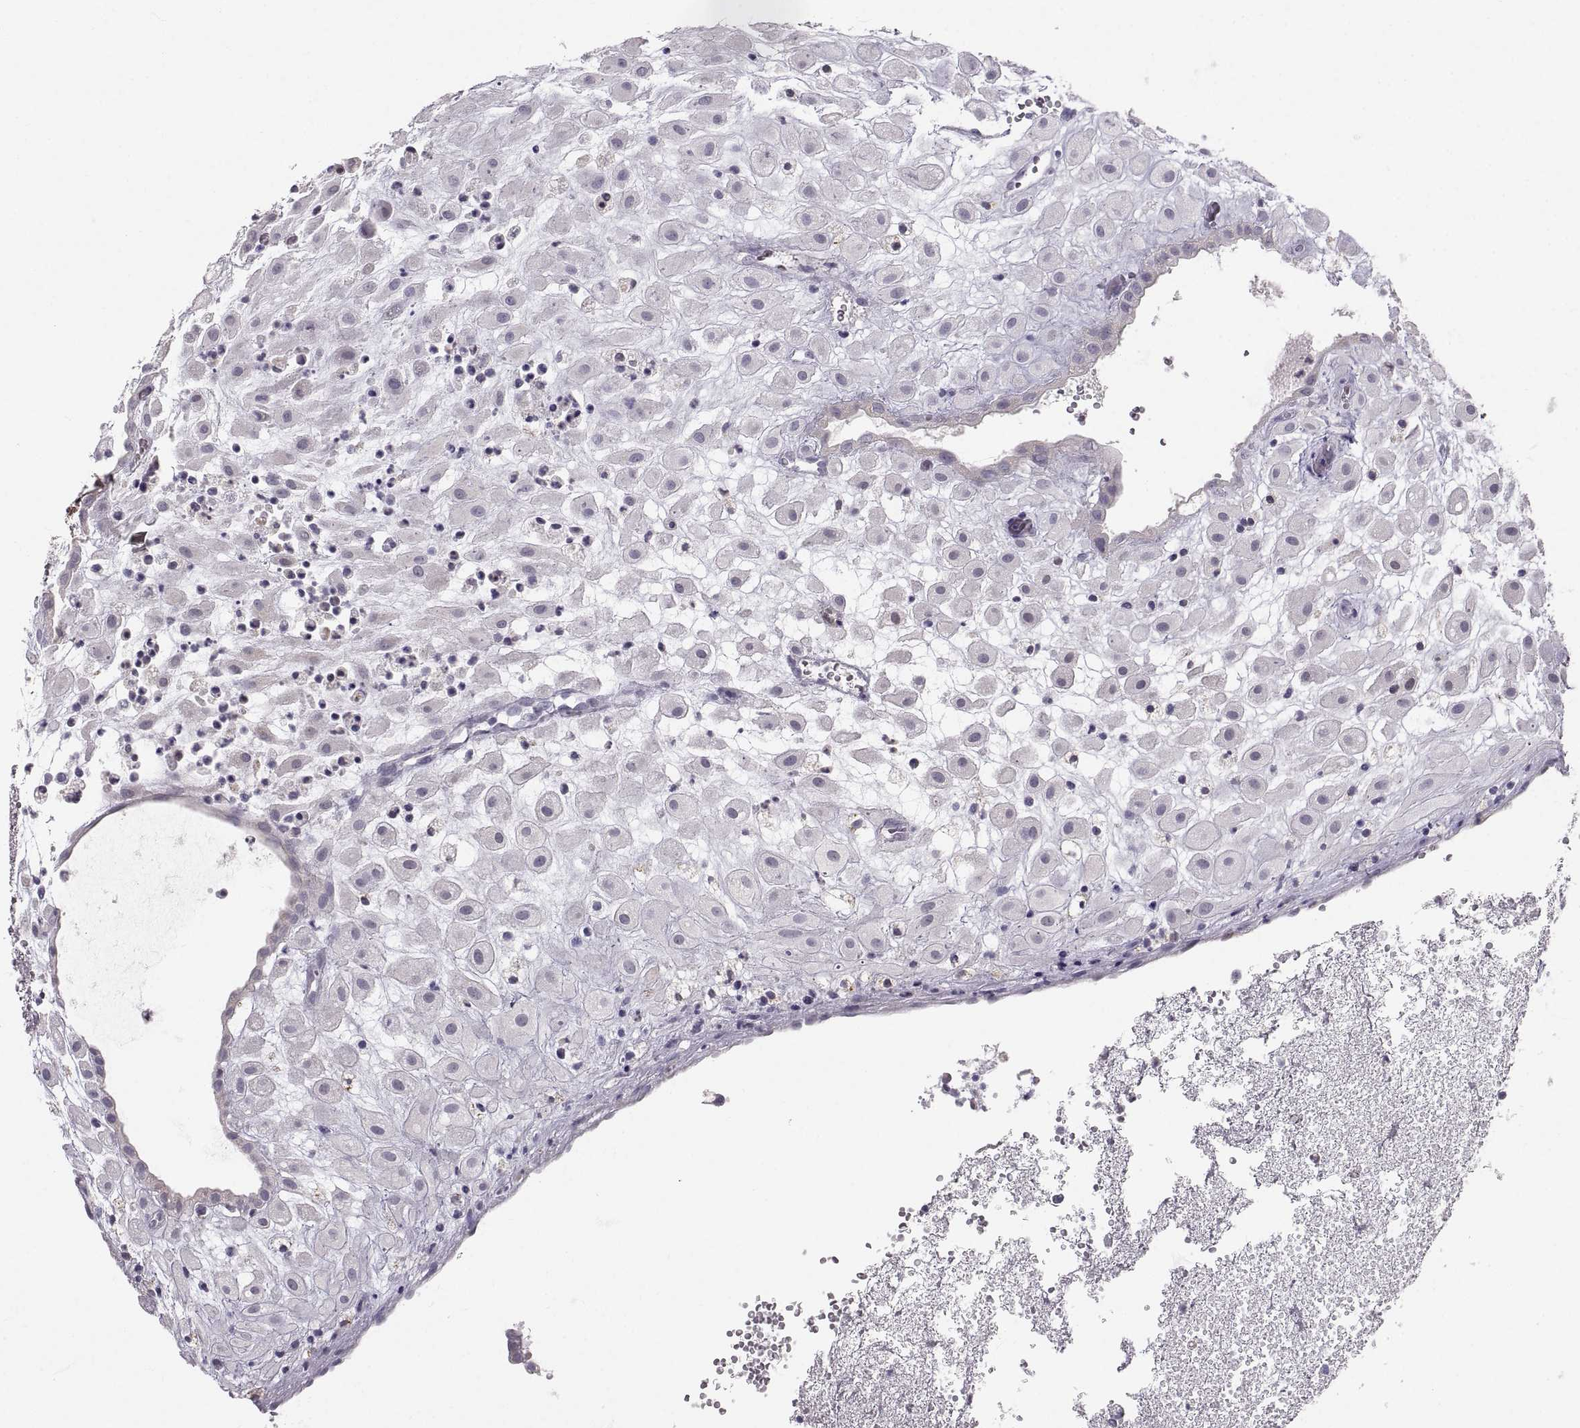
{"staining": {"intensity": "negative", "quantity": "none", "location": "none"}, "tissue": "placenta", "cell_type": "Decidual cells", "image_type": "normal", "snomed": [{"axis": "morphology", "description": "Normal tissue, NOS"}, {"axis": "topography", "description": "Placenta"}], "caption": "Protein analysis of normal placenta reveals no significant positivity in decidual cells.", "gene": "PGM5", "patient": {"sex": "female", "age": 24}}